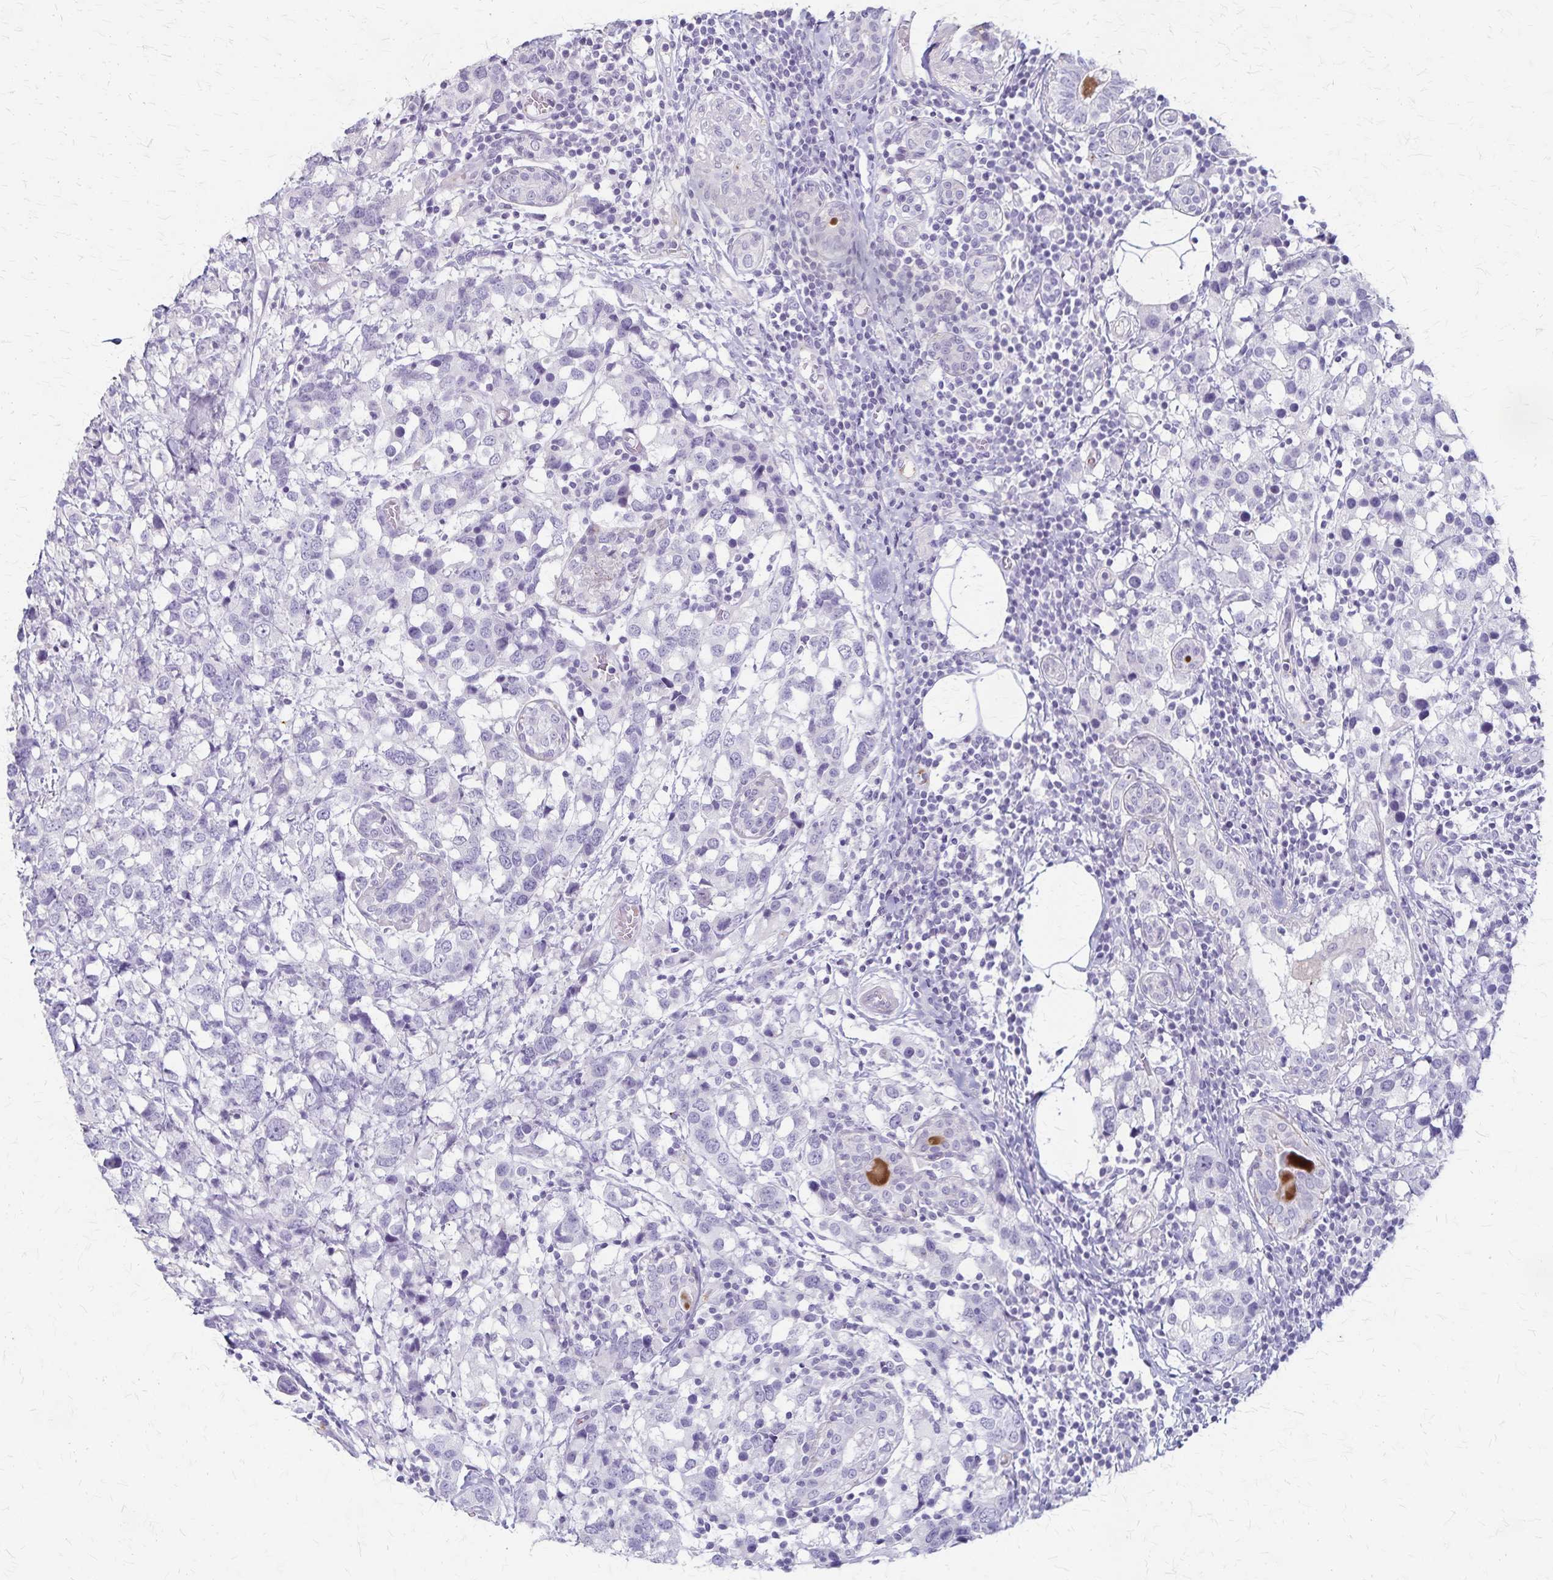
{"staining": {"intensity": "negative", "quantity": "none", "location": "none"}, "tissue": "breast cancer", "cell_type": "Tumor cells", "image_type": "cancer", "snomed": [{"axis": "morphology", "description": "Lobular carcinoma"}, {"axis": "topography", "description": "Breast"}], "caption": "An image of human breast cancer (lobular carcinoma) is negative for staining in tumor cells. (Stains: DAB IHC with hematoxylin counter stain, Microscopy: brightfield microscopy at high magnification).", "gene": "RASL10B", "patient": {"sex": "female", "age": 59}}